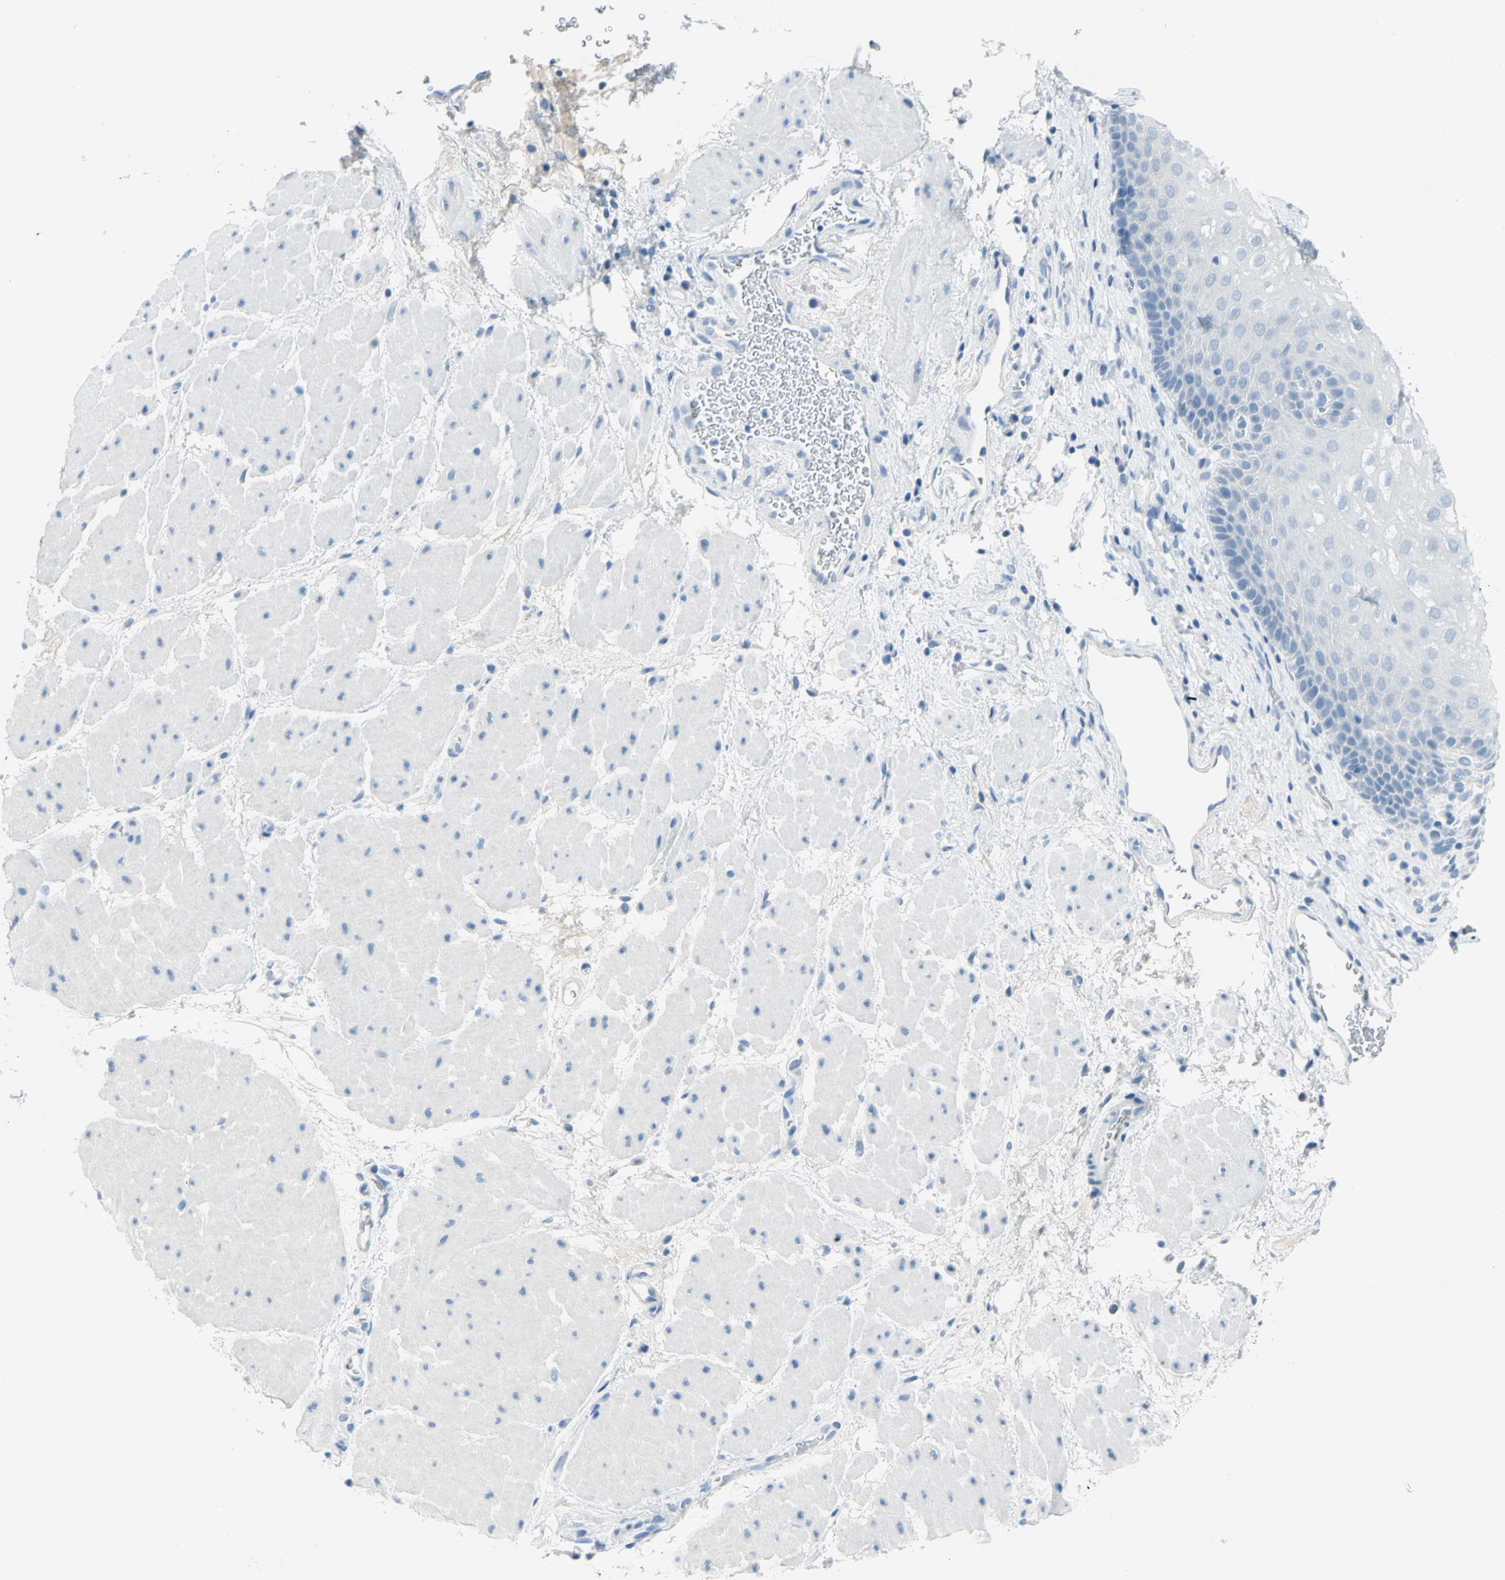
{"staining": {"intensity": "negative", "quantity": "none", "location": "none"}, "tissue": "esophagus", "cell_type": "Squamous epithelial cells", "image_type": "normal", "snomed": [{"axis": "morphology", "description": "Normal tissue, NOS"}, {"axis": "topography", "description": "Esophagus"}], "caption": "Squamous epithelial cells are negative for protein expression in unremarkable human esophagus. The staining was performed using DAB to visualize the protein expression in brown, while the nuclei were stained in blue with hematoxylin (Magnification: 20x).", "gene": "PKLR", "patient": {"sex": "male", "age": 48}}